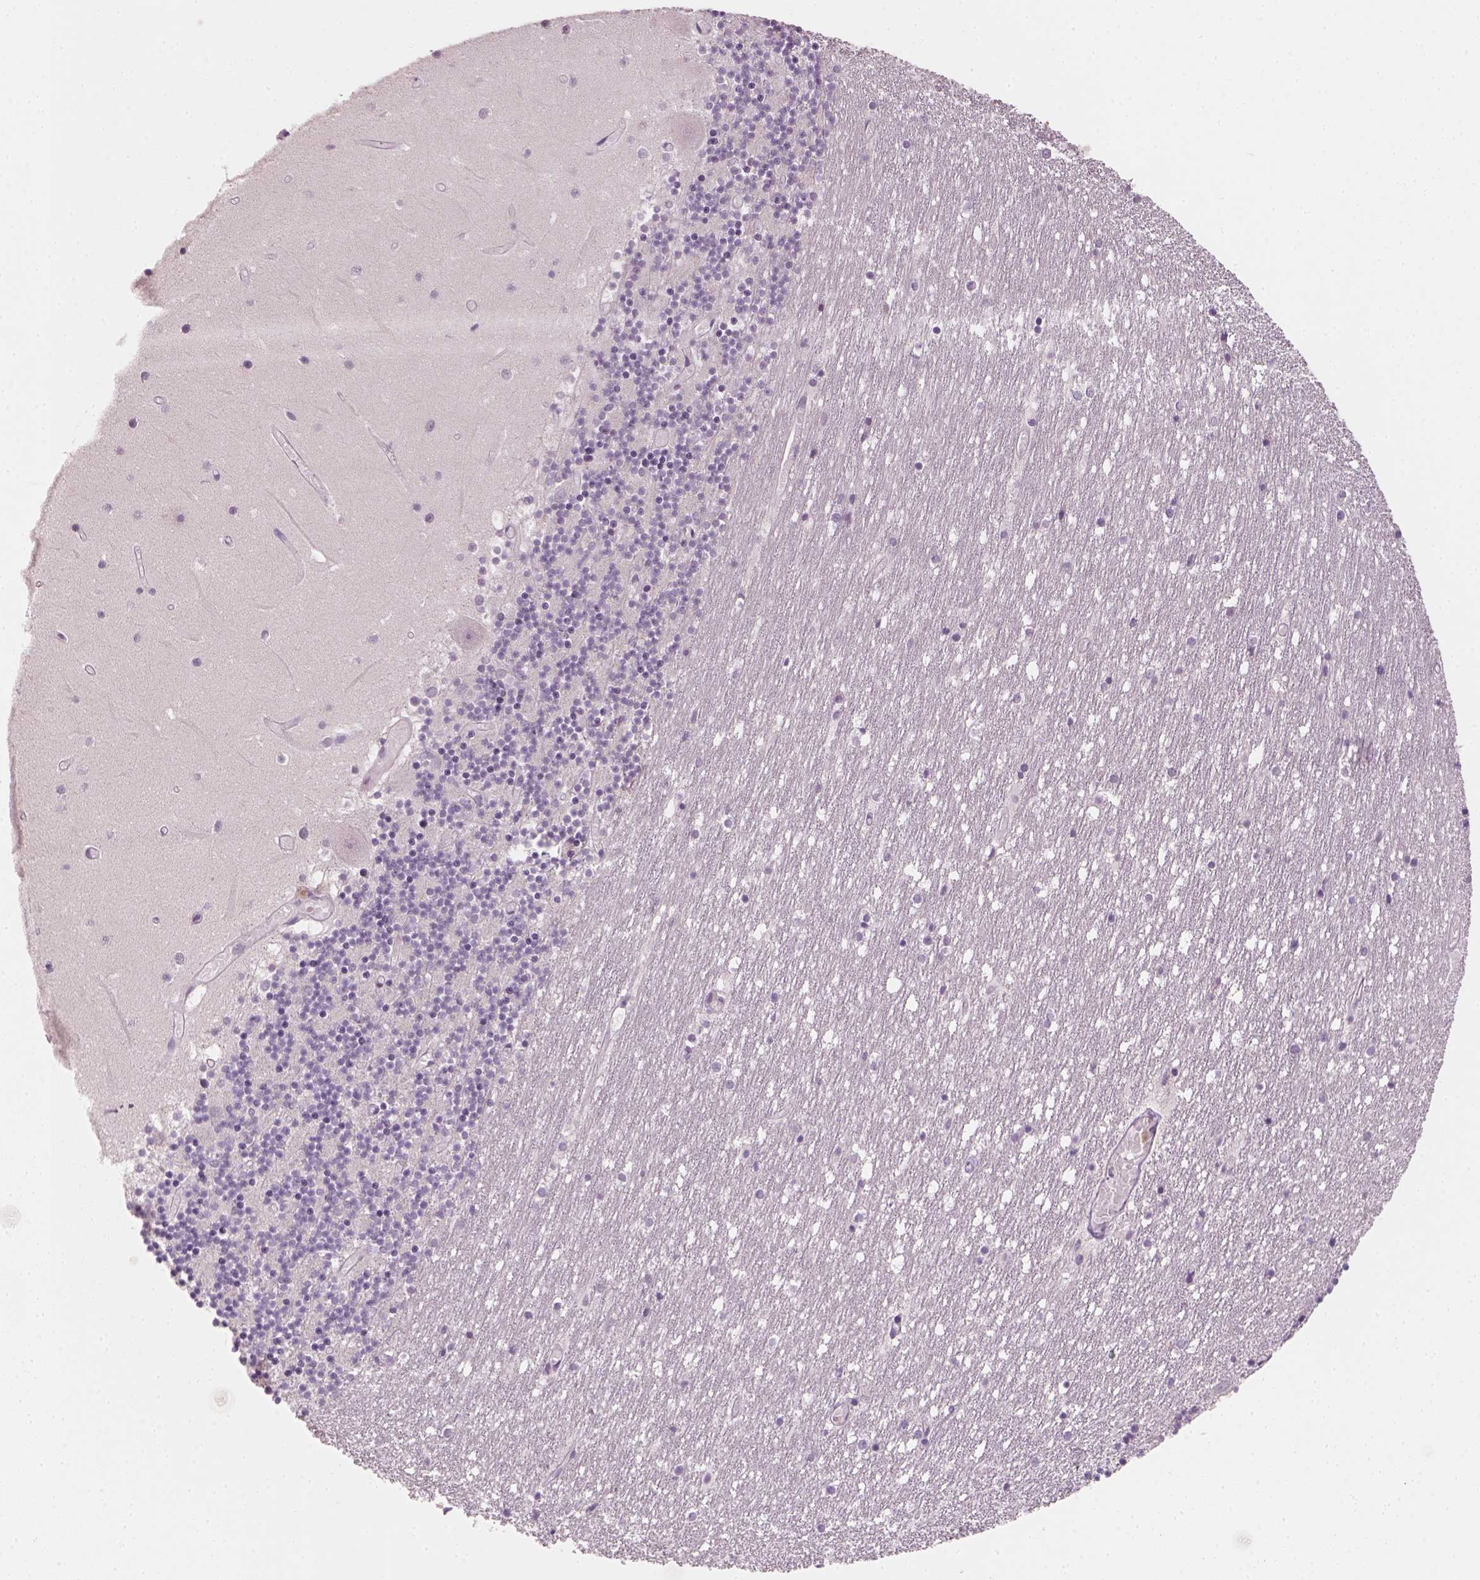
{"staining": {"intensity": "negative", "quantity": "none", "location": "none"}, "tissue": "cerebellum", "cell_type": "Cells in granular layer", "image_type": "normal", "snomed": [{"axis": "morphology", "description": "Normal tissue, NOS"}, {"axis": "topography", "description": "Cerebellum"}], "caption": "The photomicrograph demonstrates no significant positivity in cells in granular layer of cerebellum. (IHC, brightfield microscopy, high magnification).", "gene": "TP53", "patient": {"sex": "female", "age": 28}}